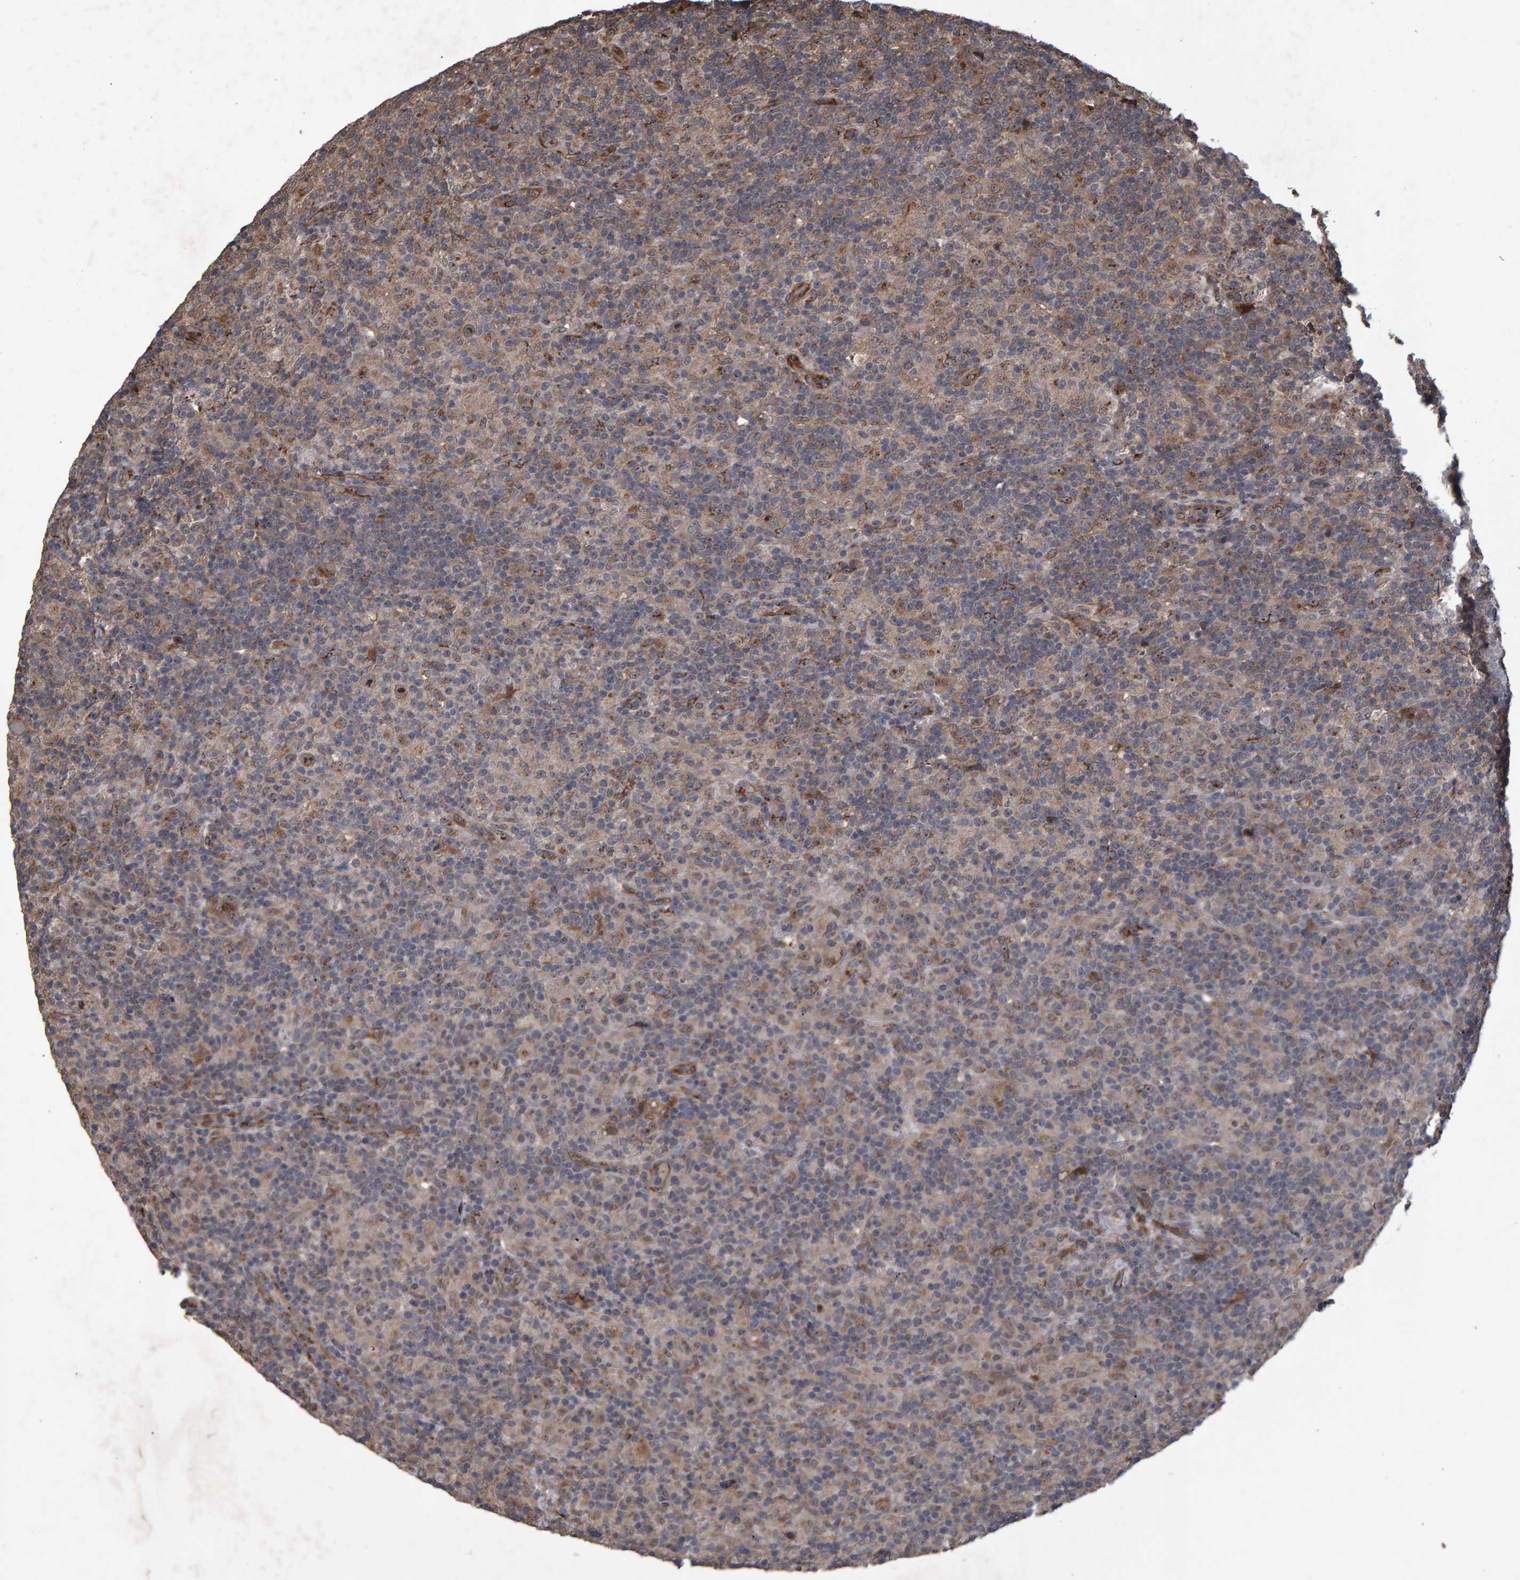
{"staining": {"intensity": "moderate", "quantity": ">75%", "location": "nuclear"}, "tissue": "lymphoma", "cell_type": "Tumor cells", "image_type": "cancer", "snomed": [{"axis": "morphology", "description": "Hodgkin's disease, NOS"}, {"axis": "topography", "description": "Lymph node"}], "caption": "Immunohistochemistry (IHC) staining of lymphoma, which exhibits medium levels of moderate nuclear staining in about >75% of tumor cells indicating moderate nuclear protein positivity. The staining was performed using DAB (brown) for protein detection and nuclei were counterstained in hematoxylin (blue).", "gene": "TRIM68", "patient": {"sex": "male", "age": 70}}